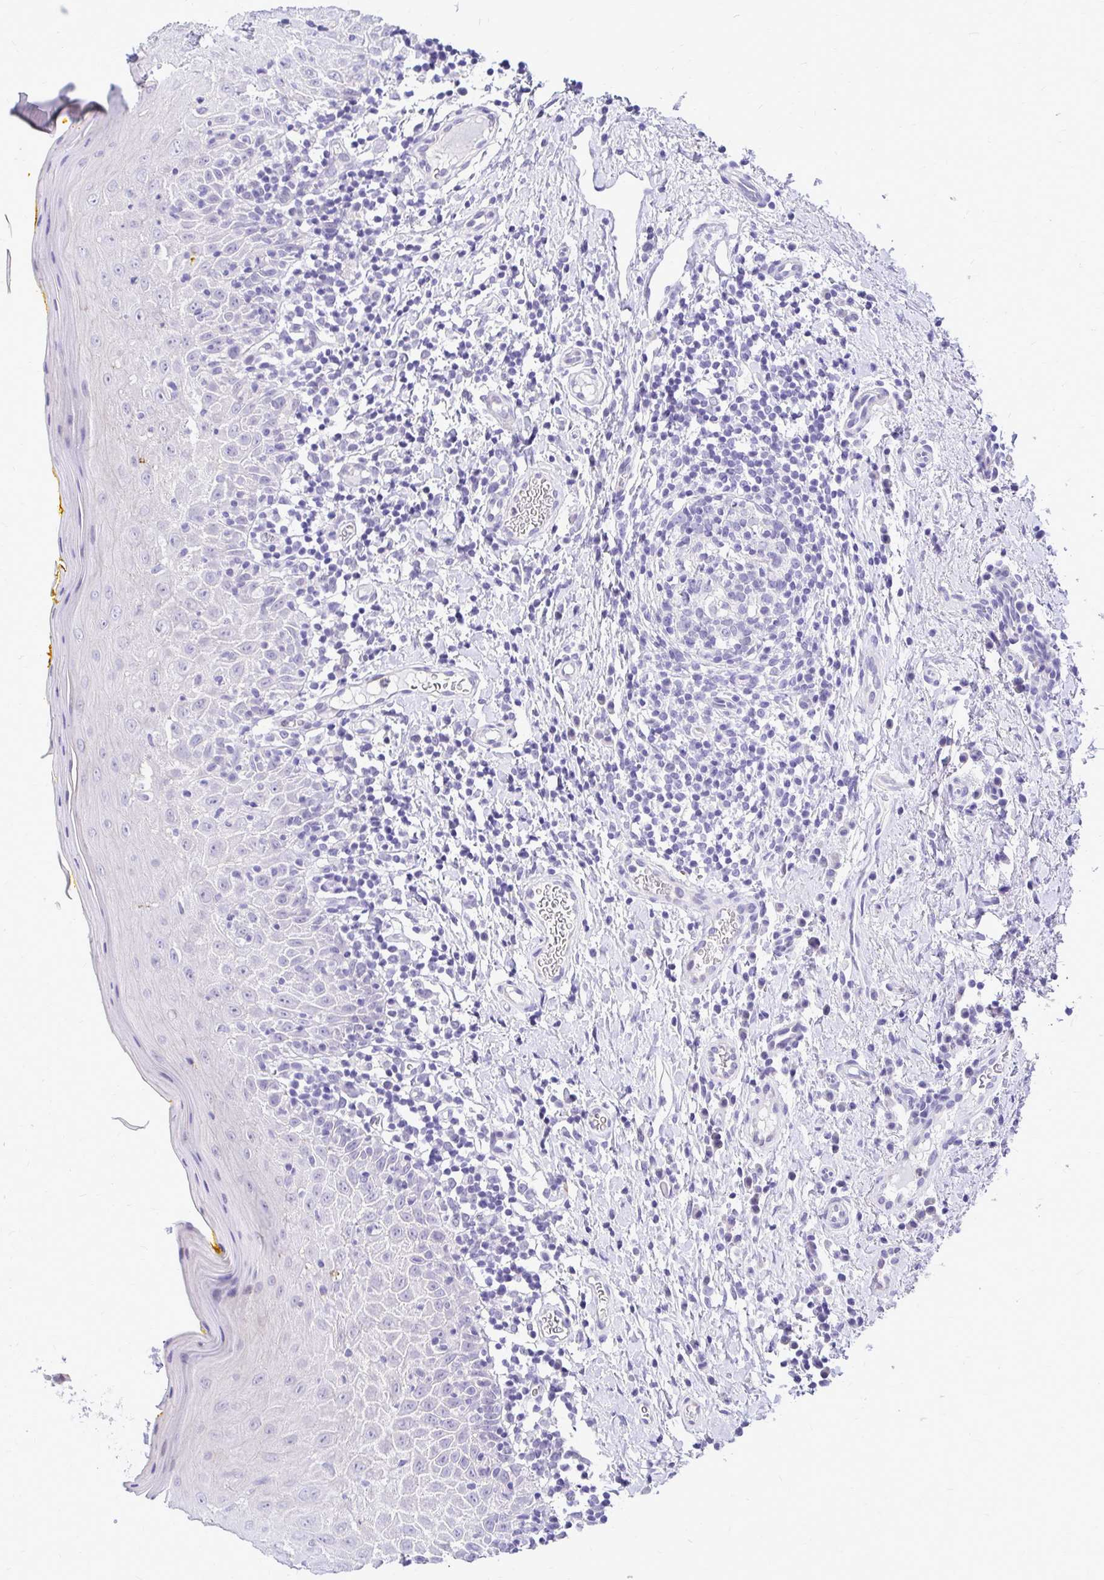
{"staining": {"intensity": "negative", "quantity": "none", "location": "none"}, "tissue": "oral mucosa", "cell_type": "Squamous epithelial cells", "image_type": "normal", "snomed": [{"axis": "morphology", "description": "Normal tissue, NOS"}, {"axis": "topography", "description": "Oral tissue"}, {"axis": "topography", "description": "Tounge, NOS"}], "caption": "Immunohistochemistry (IHC) of benign oral mucosa shows no expression in squamous epithelial cells.", "gene": "ZSWIM9", "patient": {"sex": "female", "age": 58}}